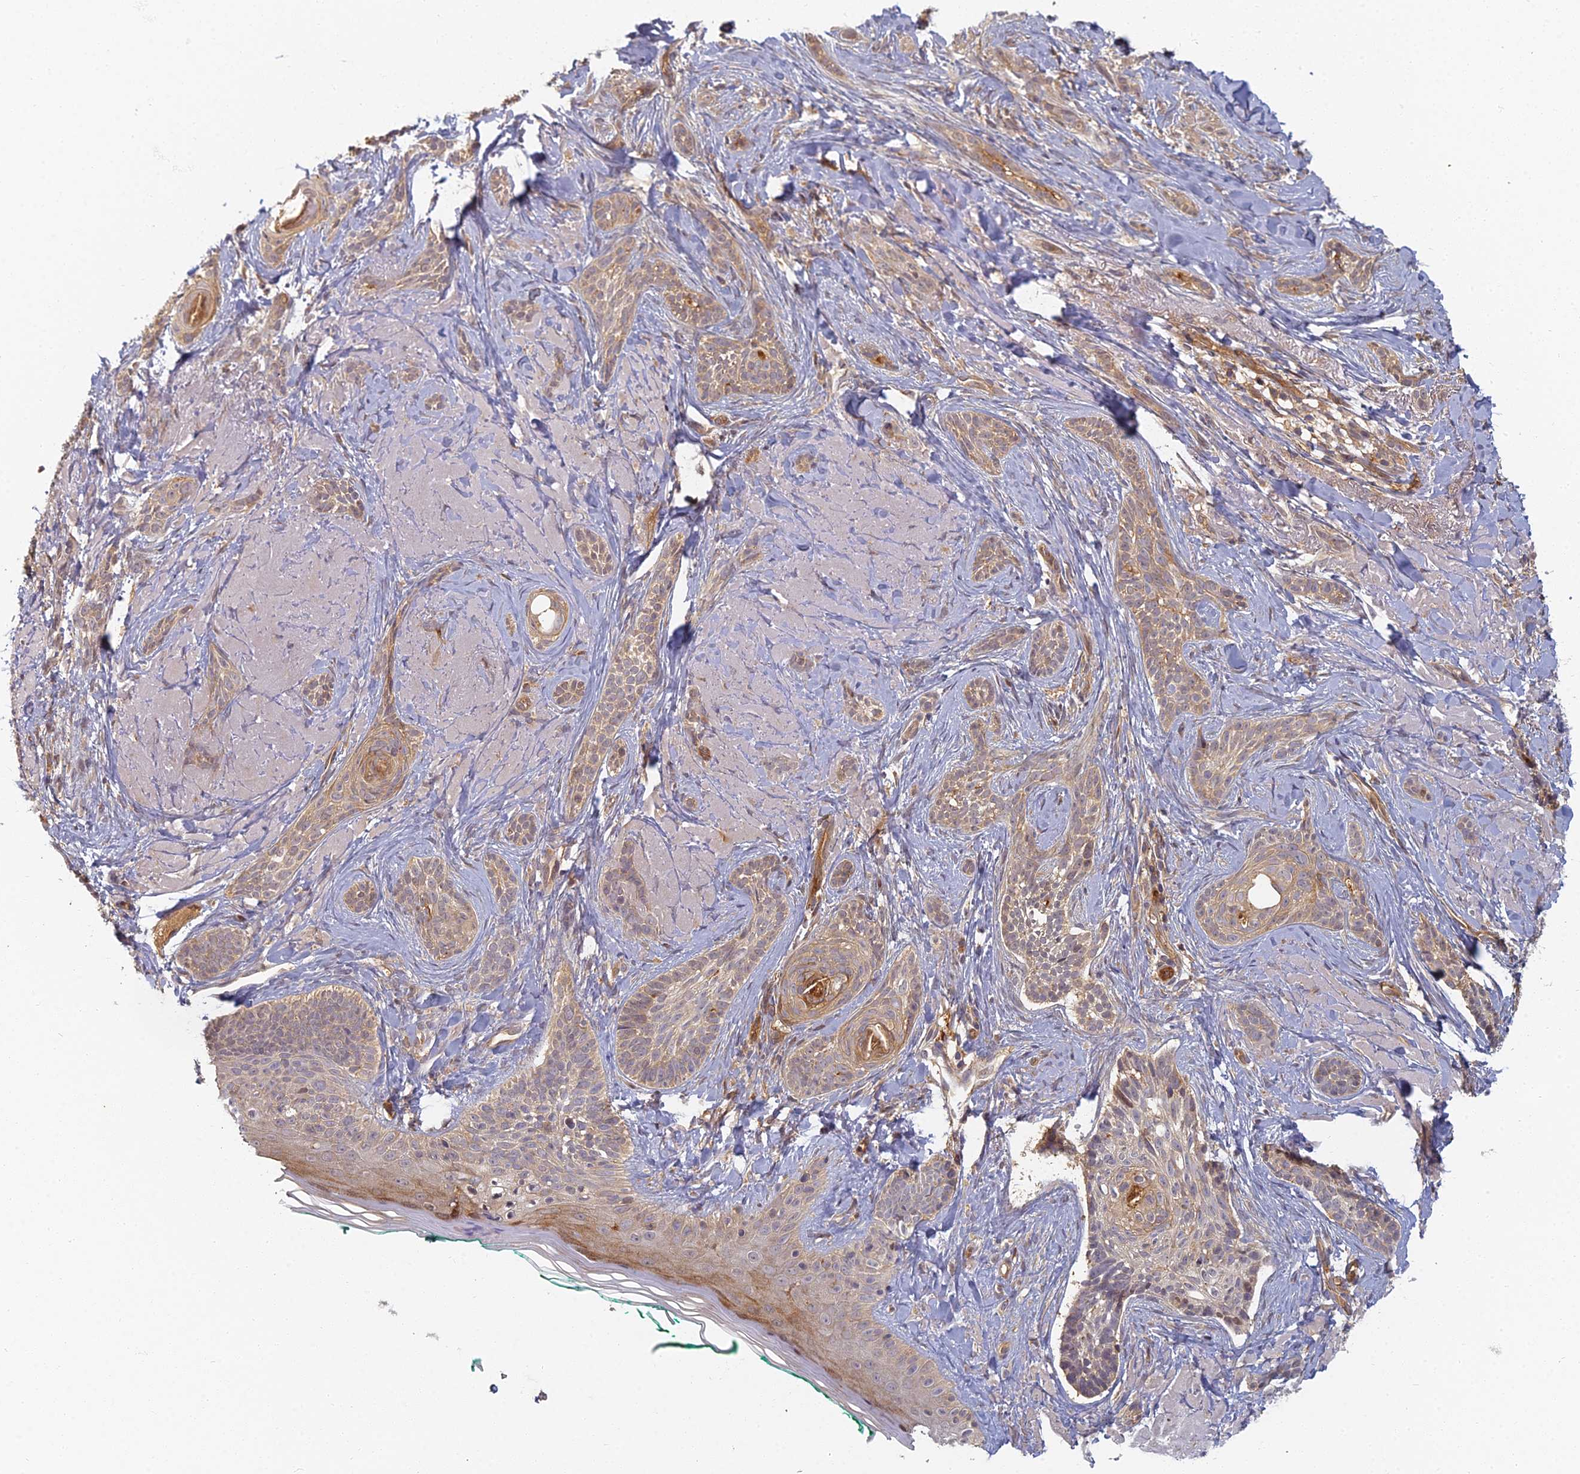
{"staining": {"intensity": "weak", "quantity": "25%-75%", "location": "cytoplasmic/membranous"}, "tissue": "skin cancer", "cell_type": "Tumor cells", "image_type": "cancer", "snomed": [{"axis": "morphology", "description": "Basal cell carcinoma"}, {"axis": "topography", "description": "Skin"}], "caption": "A low amount of weak cytoplasmic/membranous expression is appreciated in approximately 25%-75% of tumor cells in skin basal cell carcinoma tissue. The protein is stained brown, and the nuclei are stained in blue (DAB IHC with brightfield microscopy, high magnification).", "gene": "INO80D", "patient": {"sex": "male", "age": 71}}